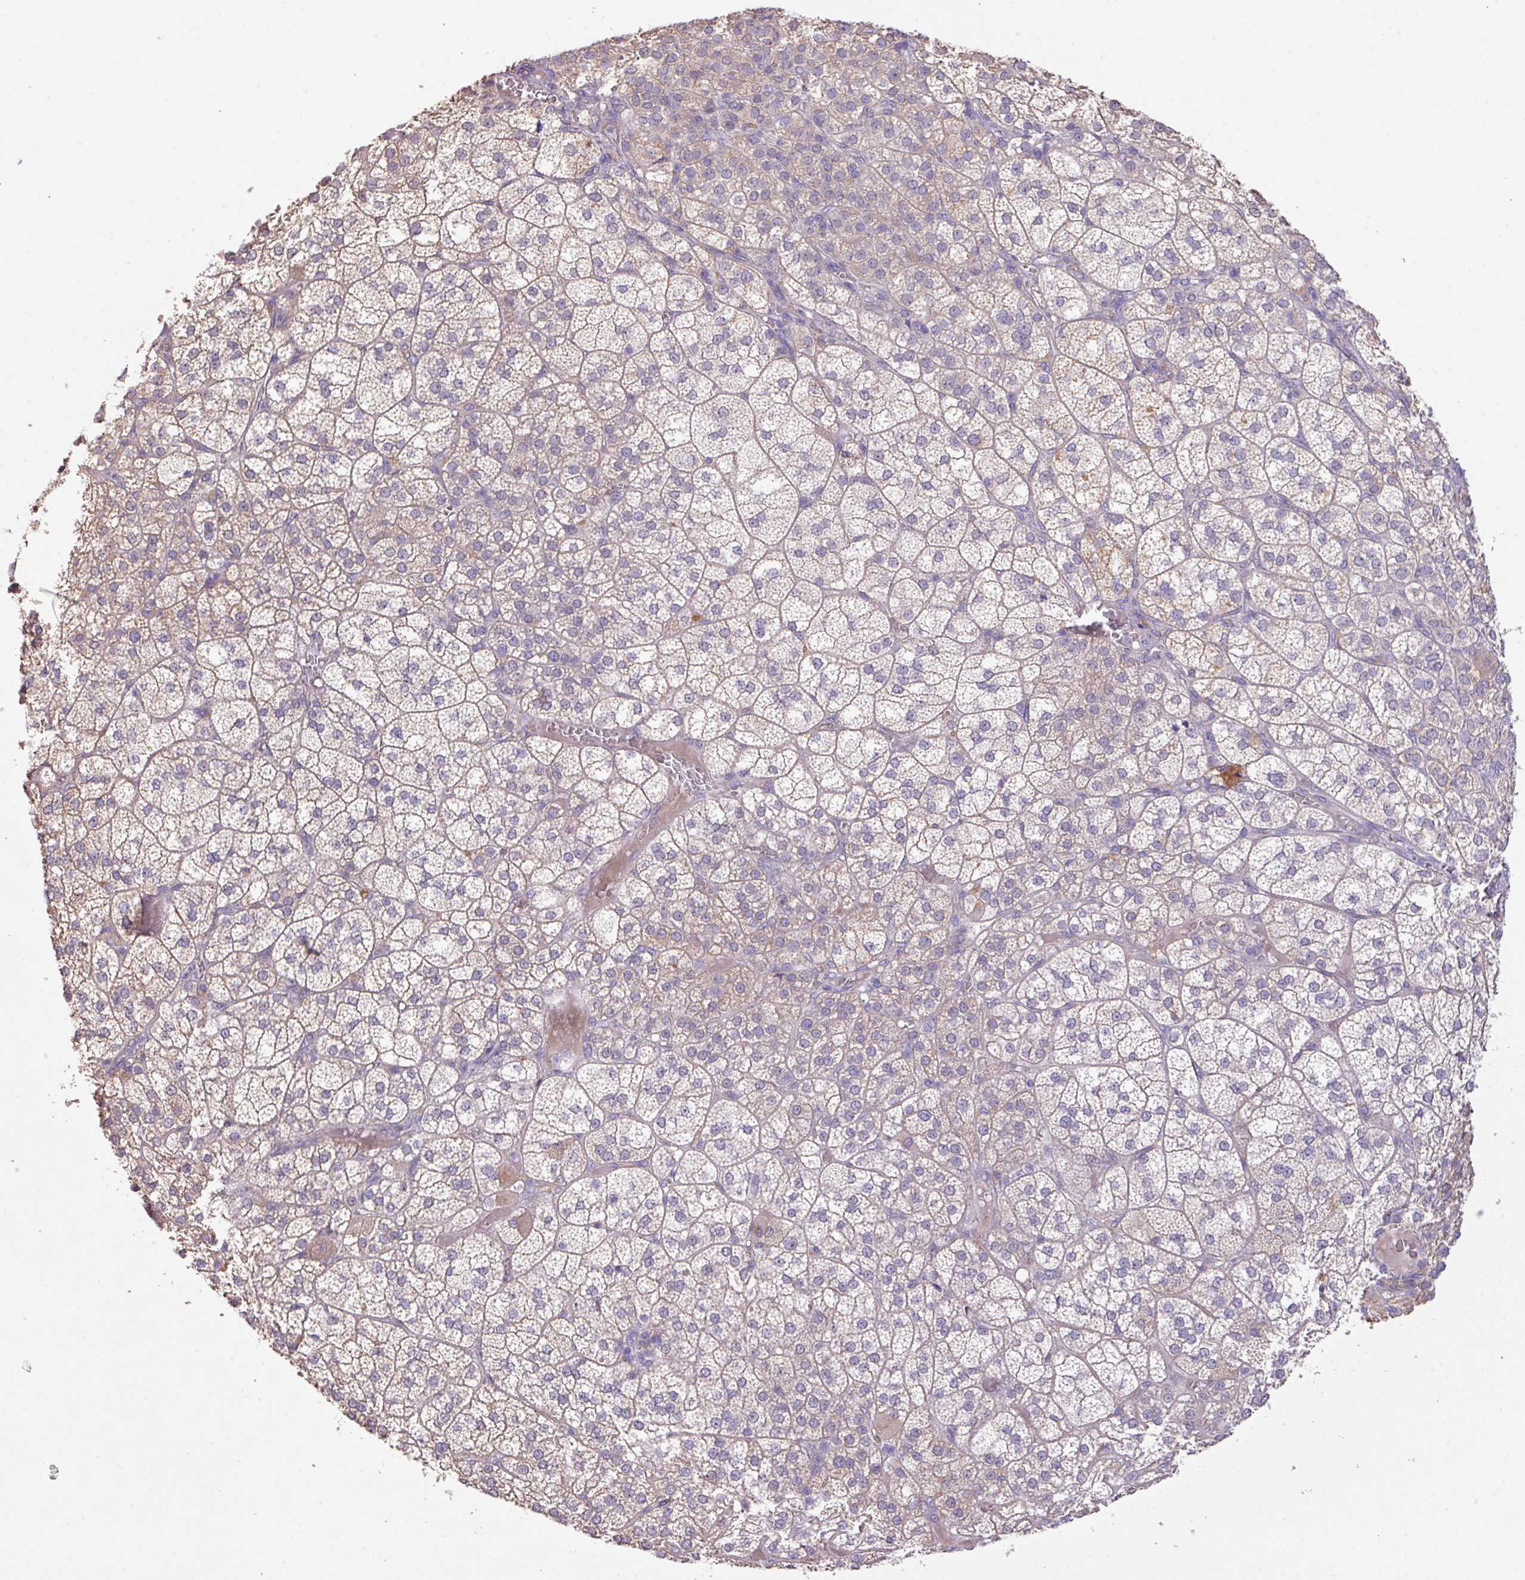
{"staining": {"intensity": "moderate", "quantity": "25%-75%", "location": "cytoplasmic/membranous"}, "tissue": "adrenal gland", "cell_type": "Glandular cells", "image_type": "normal", "snomed": [{"axis": "morphology", "description": "Normal tissue, NOS"}, {"axis": "topography", "description": "Adrenal gland"}], "caption": "Benign adrenal gland shows moderate cytoplasmic/membranous staining in approximately 25%-75% of glandular cells, visualized by immunohistochemistry.", "gene": "PRADC1", "patient": {"sex": "female", "age": 60}}